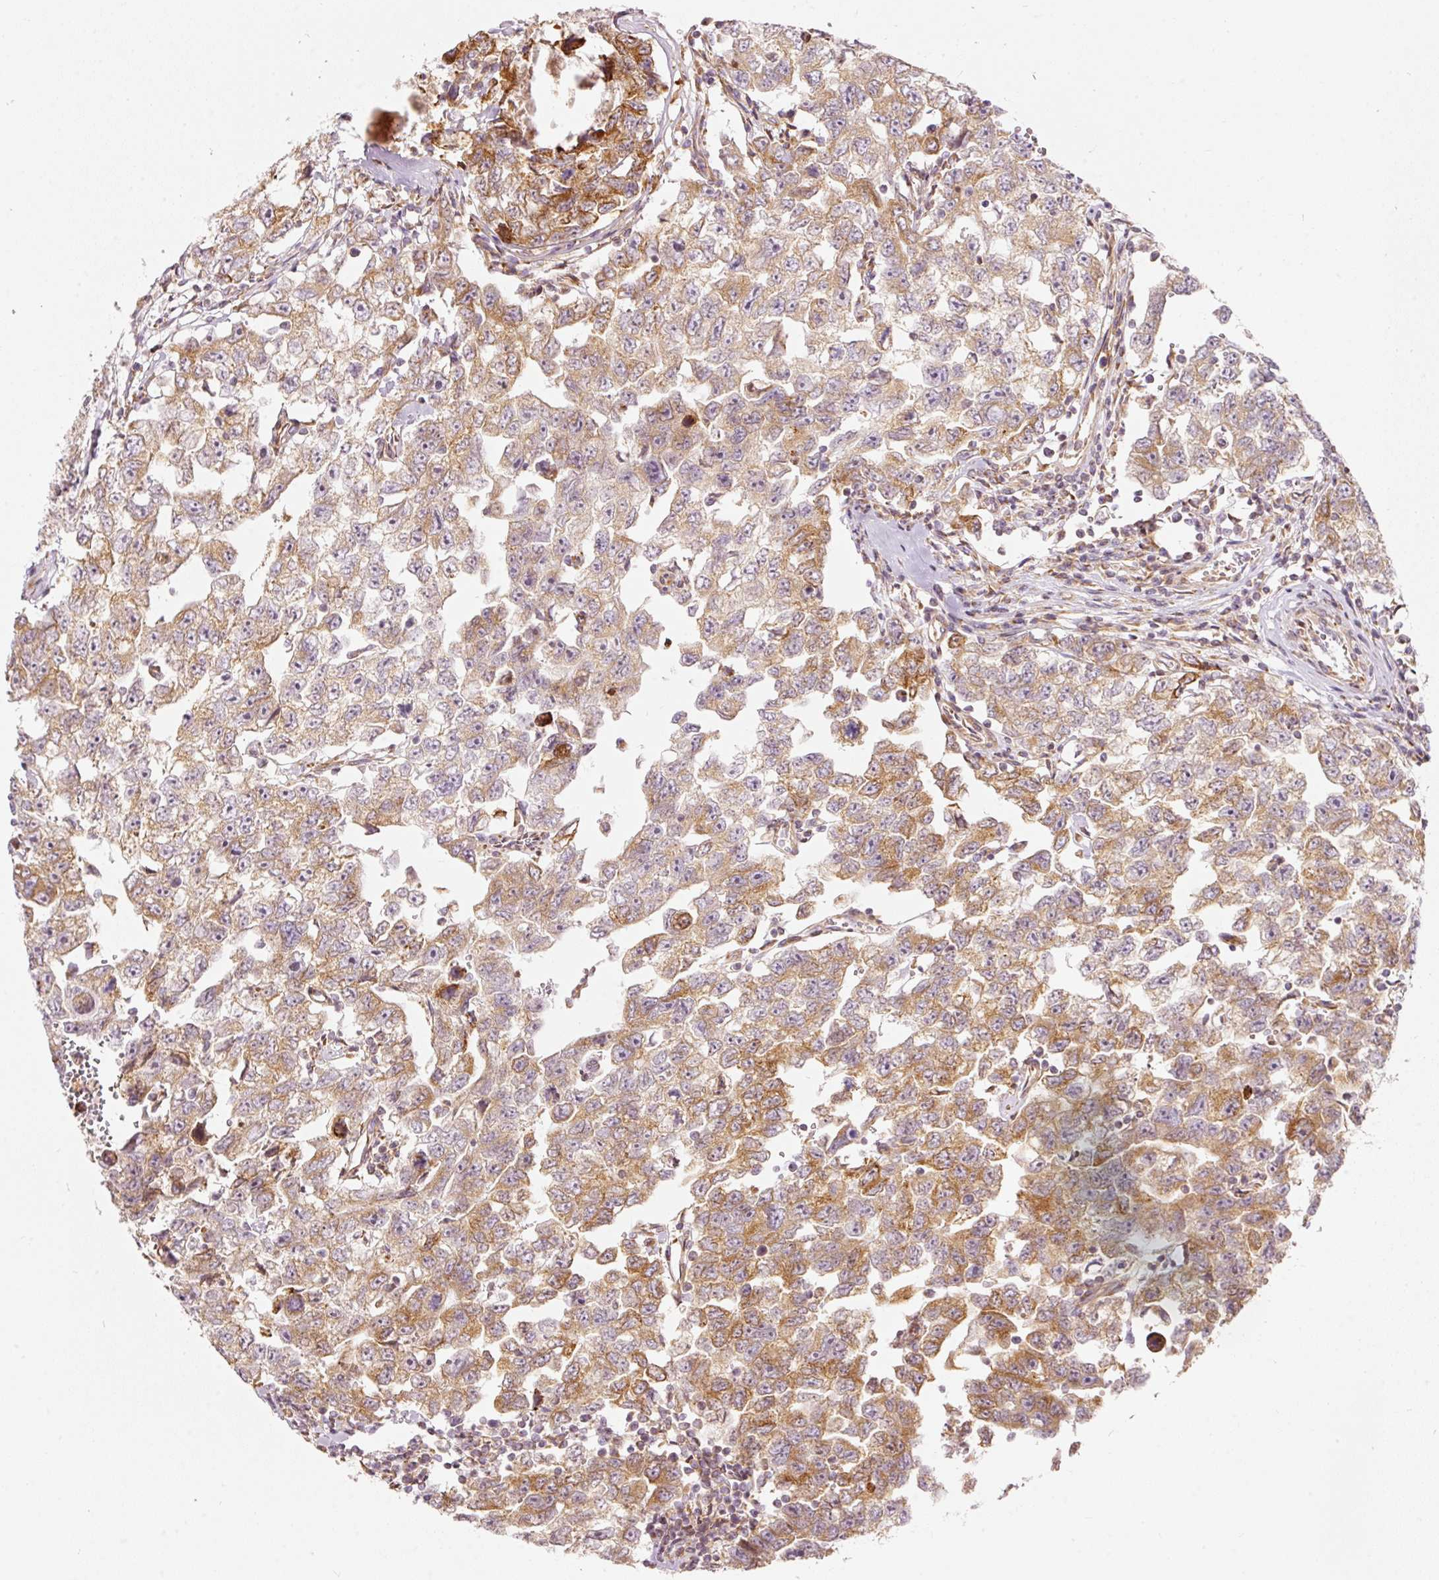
{"staining": {"intensity": "moderate", "quantity": ">75%", "location": "cytoplasmic/membranous"}, "tissue": "testis cancer", "cell_type": "Tumor cells", "image_type": "cancer", "snomed": [{"axis": "morphology", "description": "Carcinoma, Embryonal, NOS"}, {"axis": "topography", "description": "Testis"}], "caption": "High-power microscopy captured an immunohistochemistry histopathology image of embryonal carcinoma (testis), revealing moderate cytoplasmic/membranous staining in about >75% of tumor cells. The staining was performed using DAB (3,3'-diaminobenzidine) to visualize the protein expression in brown, while the nuclei were stained in blue with hematoxylin (Magnification: 20x).", "gene": "SNAPC5", "patient": {"sex": "male", "age": 22}}